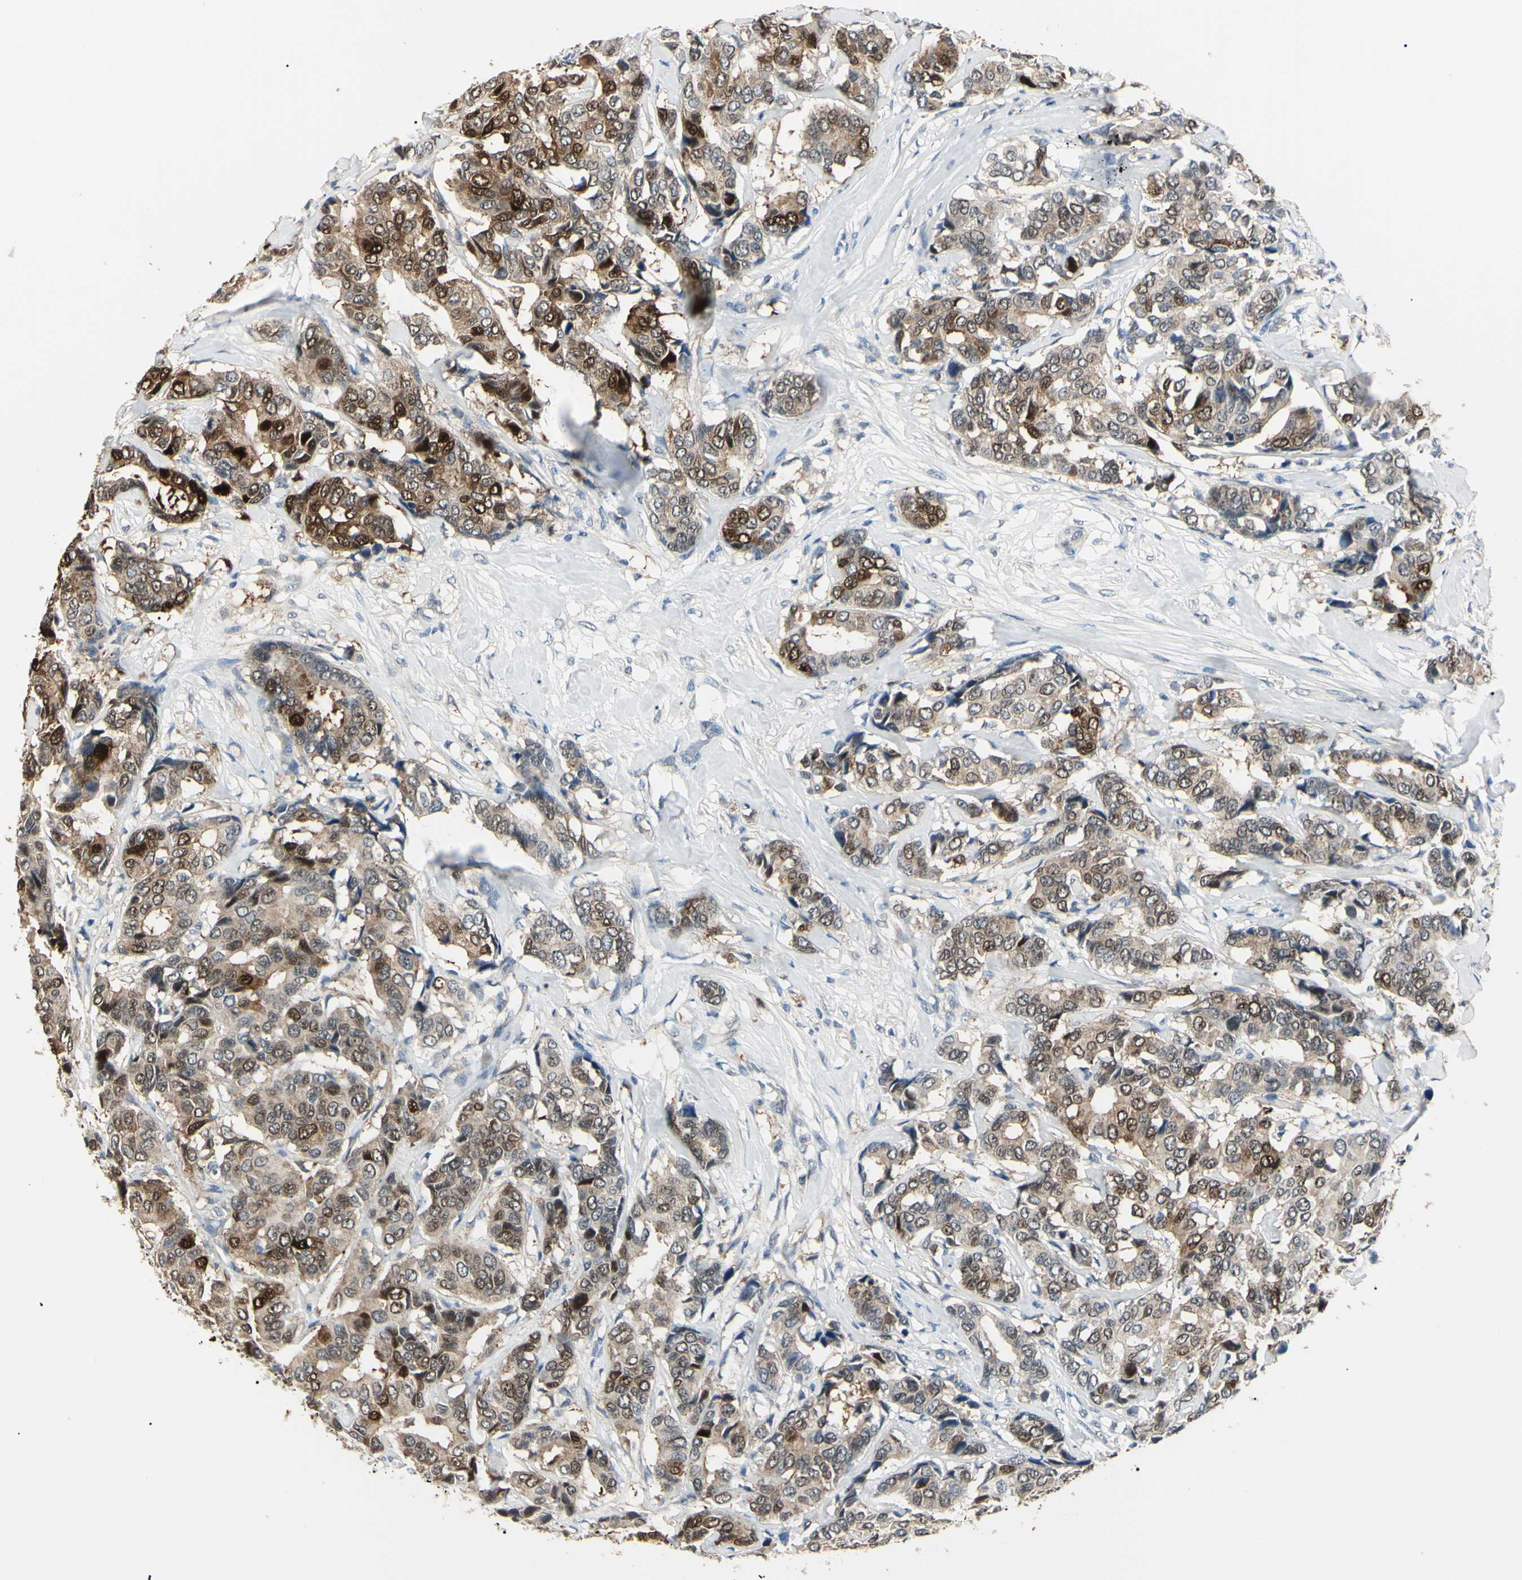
{"staining": {"intensity": "strong", "quantity": ">75%", "location": "cytoplasmic/membranous,nuclear"}, "tissue": "breast cancer", "cell_type": "Tumor cells", "image_type": "cancer", "snomed": [{"axis": "morphology", "description": "Duct carcinoma"}, {"axis": "topography", "description": "Breast"}], "caption": "Brown immunohistochemical staining in breast cancer (invasive ductal carcinoma) reveals strong cytoplasmic/membranous and nuclear expression in approximately >75% of tumor cells.", "gene": "AKR1C3", "patient": {"sex": "female", "age": 87}}